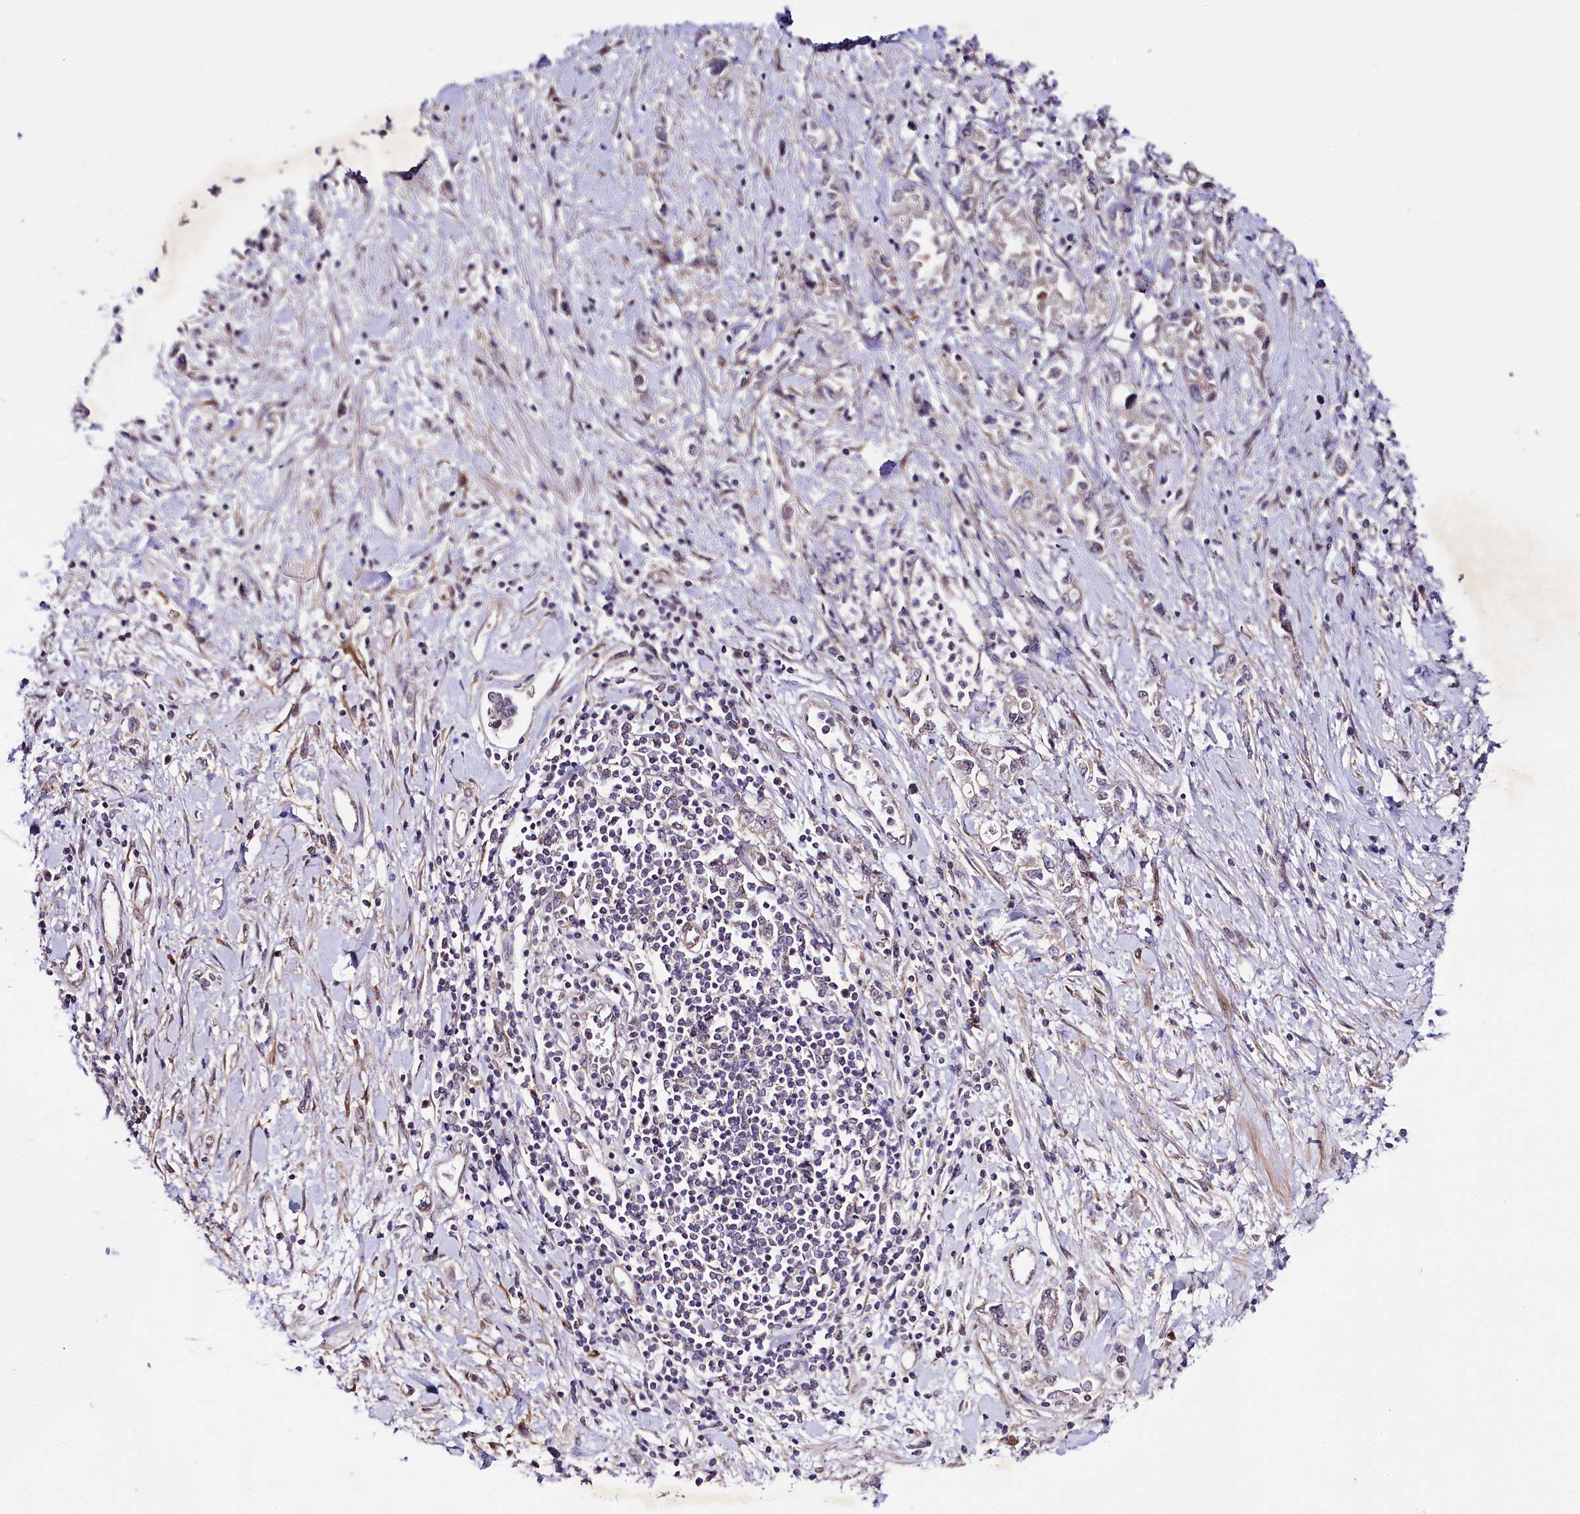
{"staining": {"intensity": "weak", "quantity": "<25%", "location": "cytoplasmic/membranous"}, "tissue": "stomach cancer", "cell_type": "Tumor cells", "image_type": "cancer", "snomed": [{"axis": "morphology", "description": "Adenocarcinoma, NOS"}, {"axis": "topography", "description": "Stomach"}], "caption": "IHC micrograph of neoplastic tissue: stomach adenocarcinoma stained with DAB (3,3'-diaminobenzidine) exhibits no significant protein positivity in tumor cells.", "gene": "PHLDB1", "patient": {"sex": "female", "age": 76}}